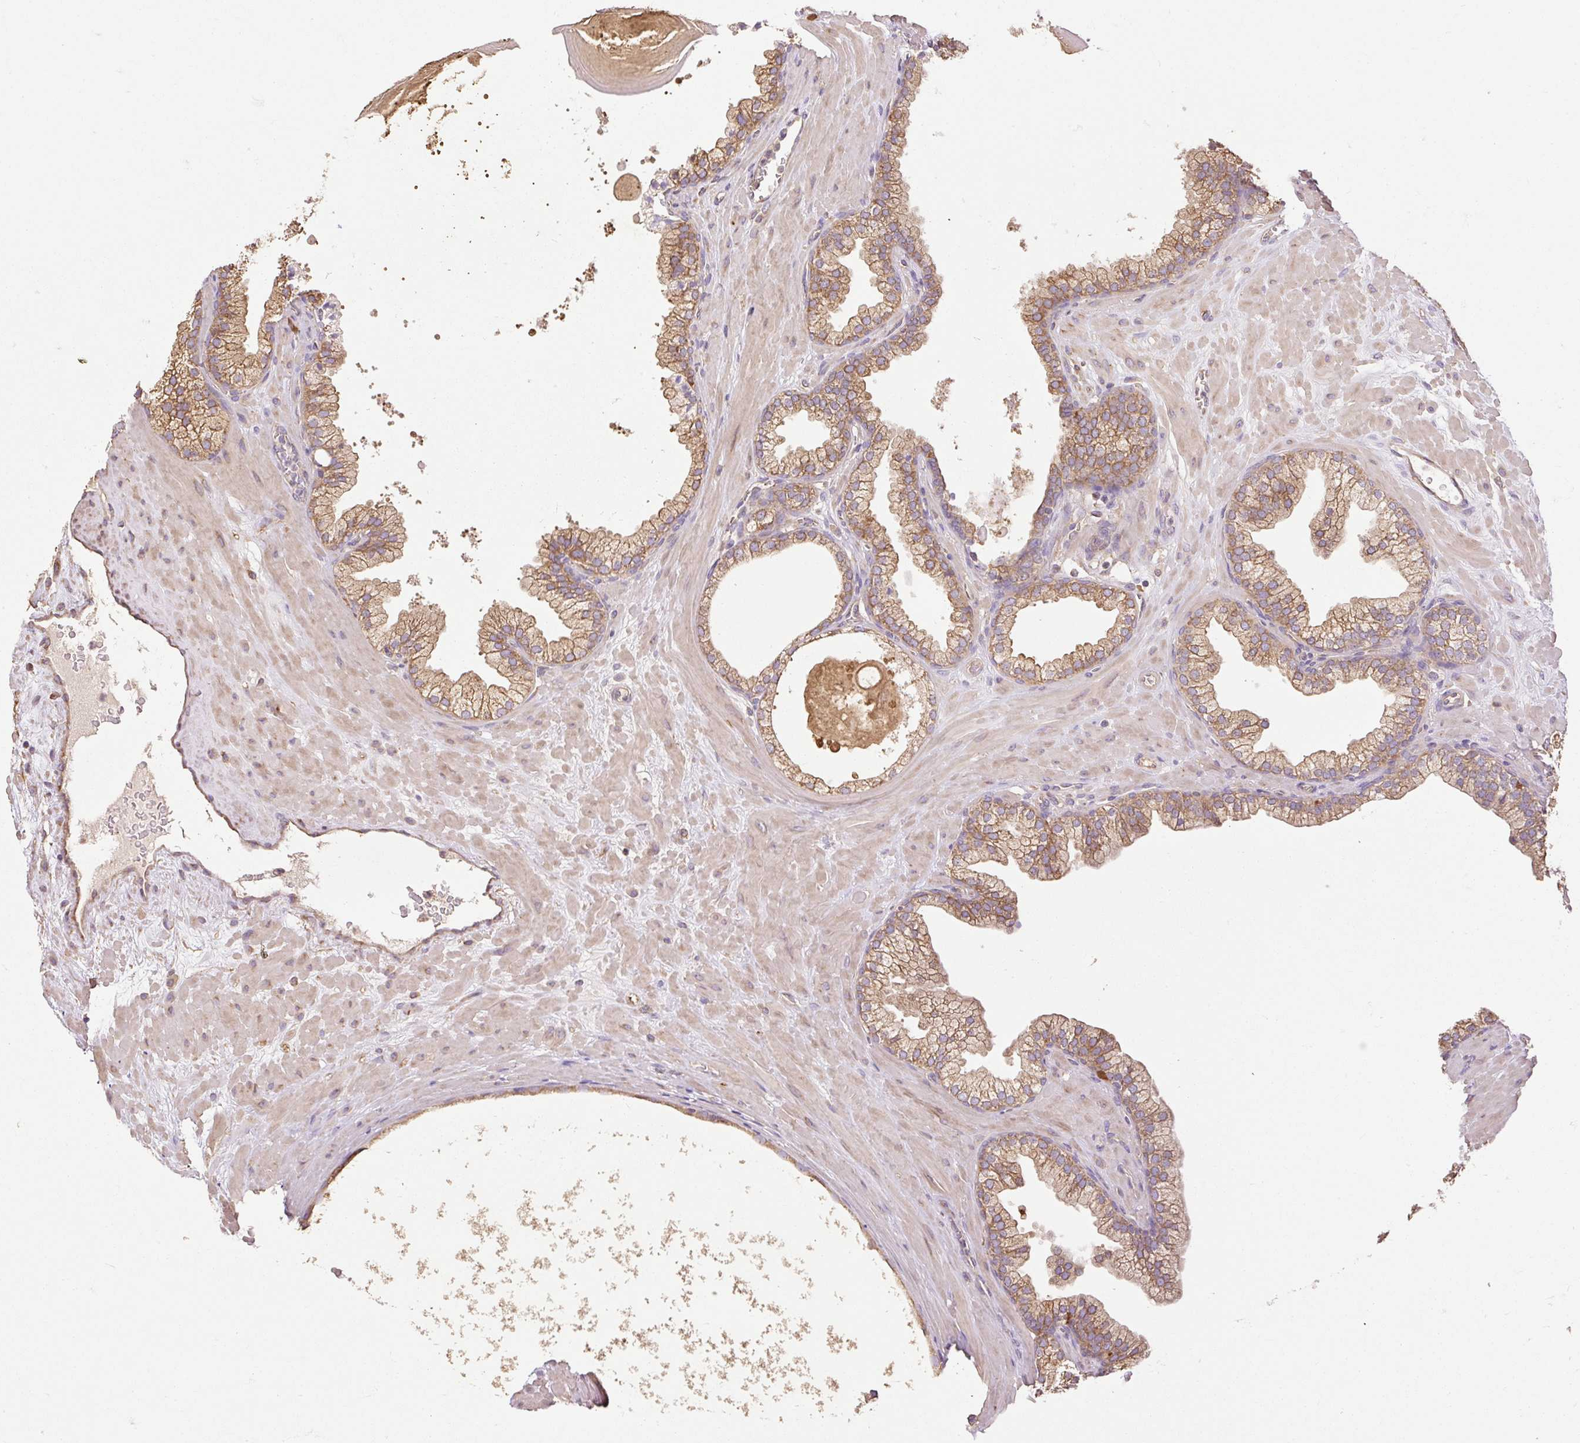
{"staining": {"intensity": "moderate", "quantity": ">75%", "location": "cytoplasmic/membranous"}, "tissue": "prostate", "cell_type": "Glandular cells", "image_type": "normal", "snomed": [{"axis": "morphology", "description": "Normal tissue, NOS"}, {"axis": "topography", "description": "Prostate"}, {"axis": "topography", "description": "Peripheral nerve tissue"}], "caption": "Immunohistochemical staining of unremarkable human prostate shows >75% levels of moderate cytoplasmic/membranous protein staining in approximately >75% of glandular cells.", "gene": "DESI1", "patient": {"sex": "male", "age": 61}}